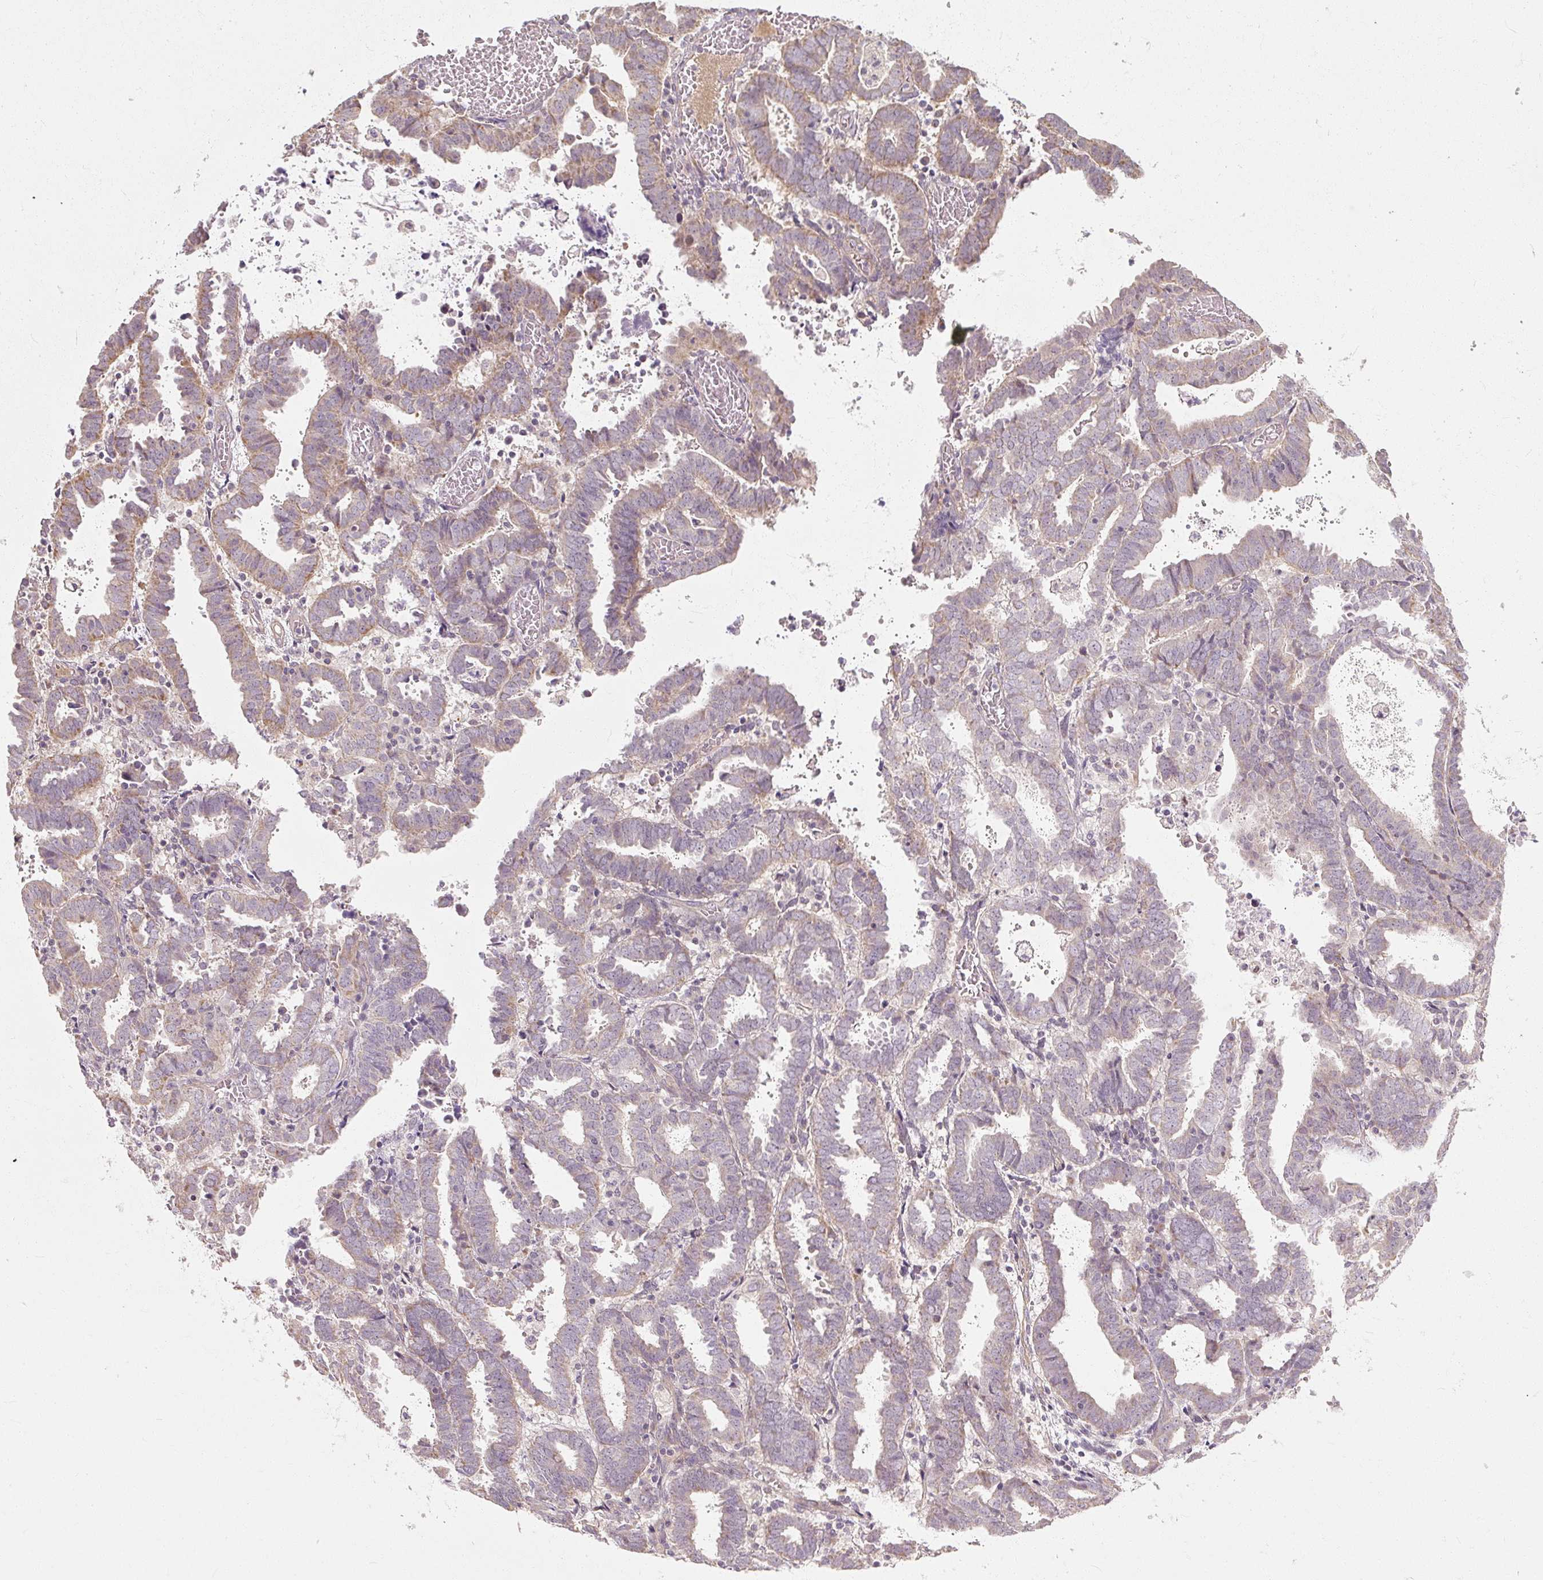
{"staining": {"intensity": "weak", "quantity": "<25%", "location": "cytoplasmic/membranous"}, "tissue": "endometrial cancer", "cell_type": "Tumor cells", "image_type": "cancer", "snomed": [{"axis": "morphology", "description": "Adenocarcinoma, NOS"}, {"axis": "topography", "description": "Uterus"}], "caption": "An immunohistochemistry (IHC) histopathology image of adenocarcinoma (endometrial) is shown. There is no staining in tumor cells of adenocarcinoma (endometrial).", "gene": "RB1CC1", "patient": {"sex": "female", "age": 83}}